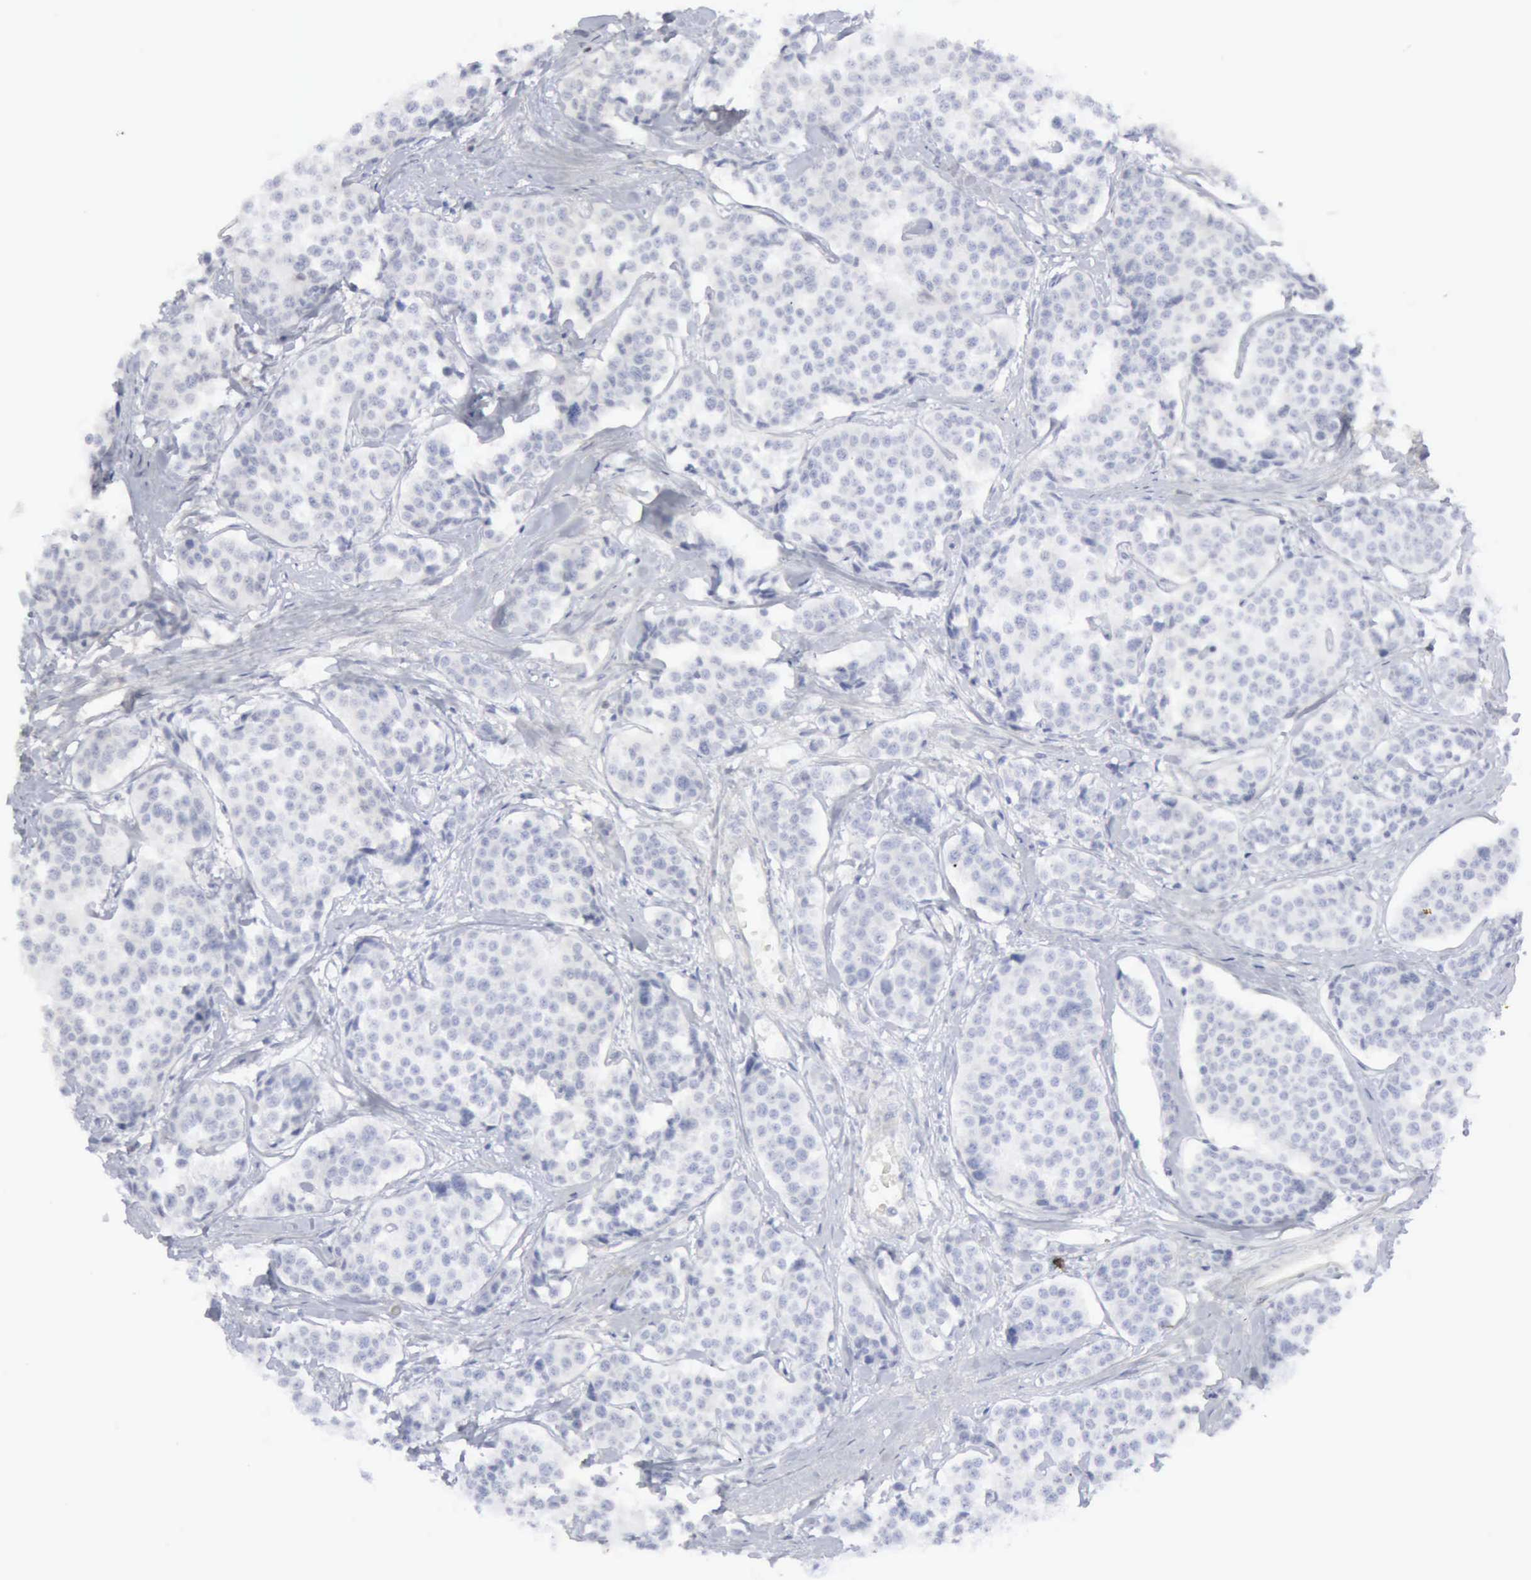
{"staining": {"intensity": "negative", "quantity": "none", "location": "none"}, "tissue": "carcinoid", "cell_type": "Tumor cells", "image_type": "cancer", "snomed": [{"axis": "morphology", "description": "Carcinoid, malignant, NOS"}, {"axis": "topography", "description": "Small intestine"}], "caption": "Human carcinoid (malignant) stained for a protein using immunohistochemistry displays no staining in tumor cells.", "gene": "STAT1", "patient": {"sex": "male", "age": 60}}